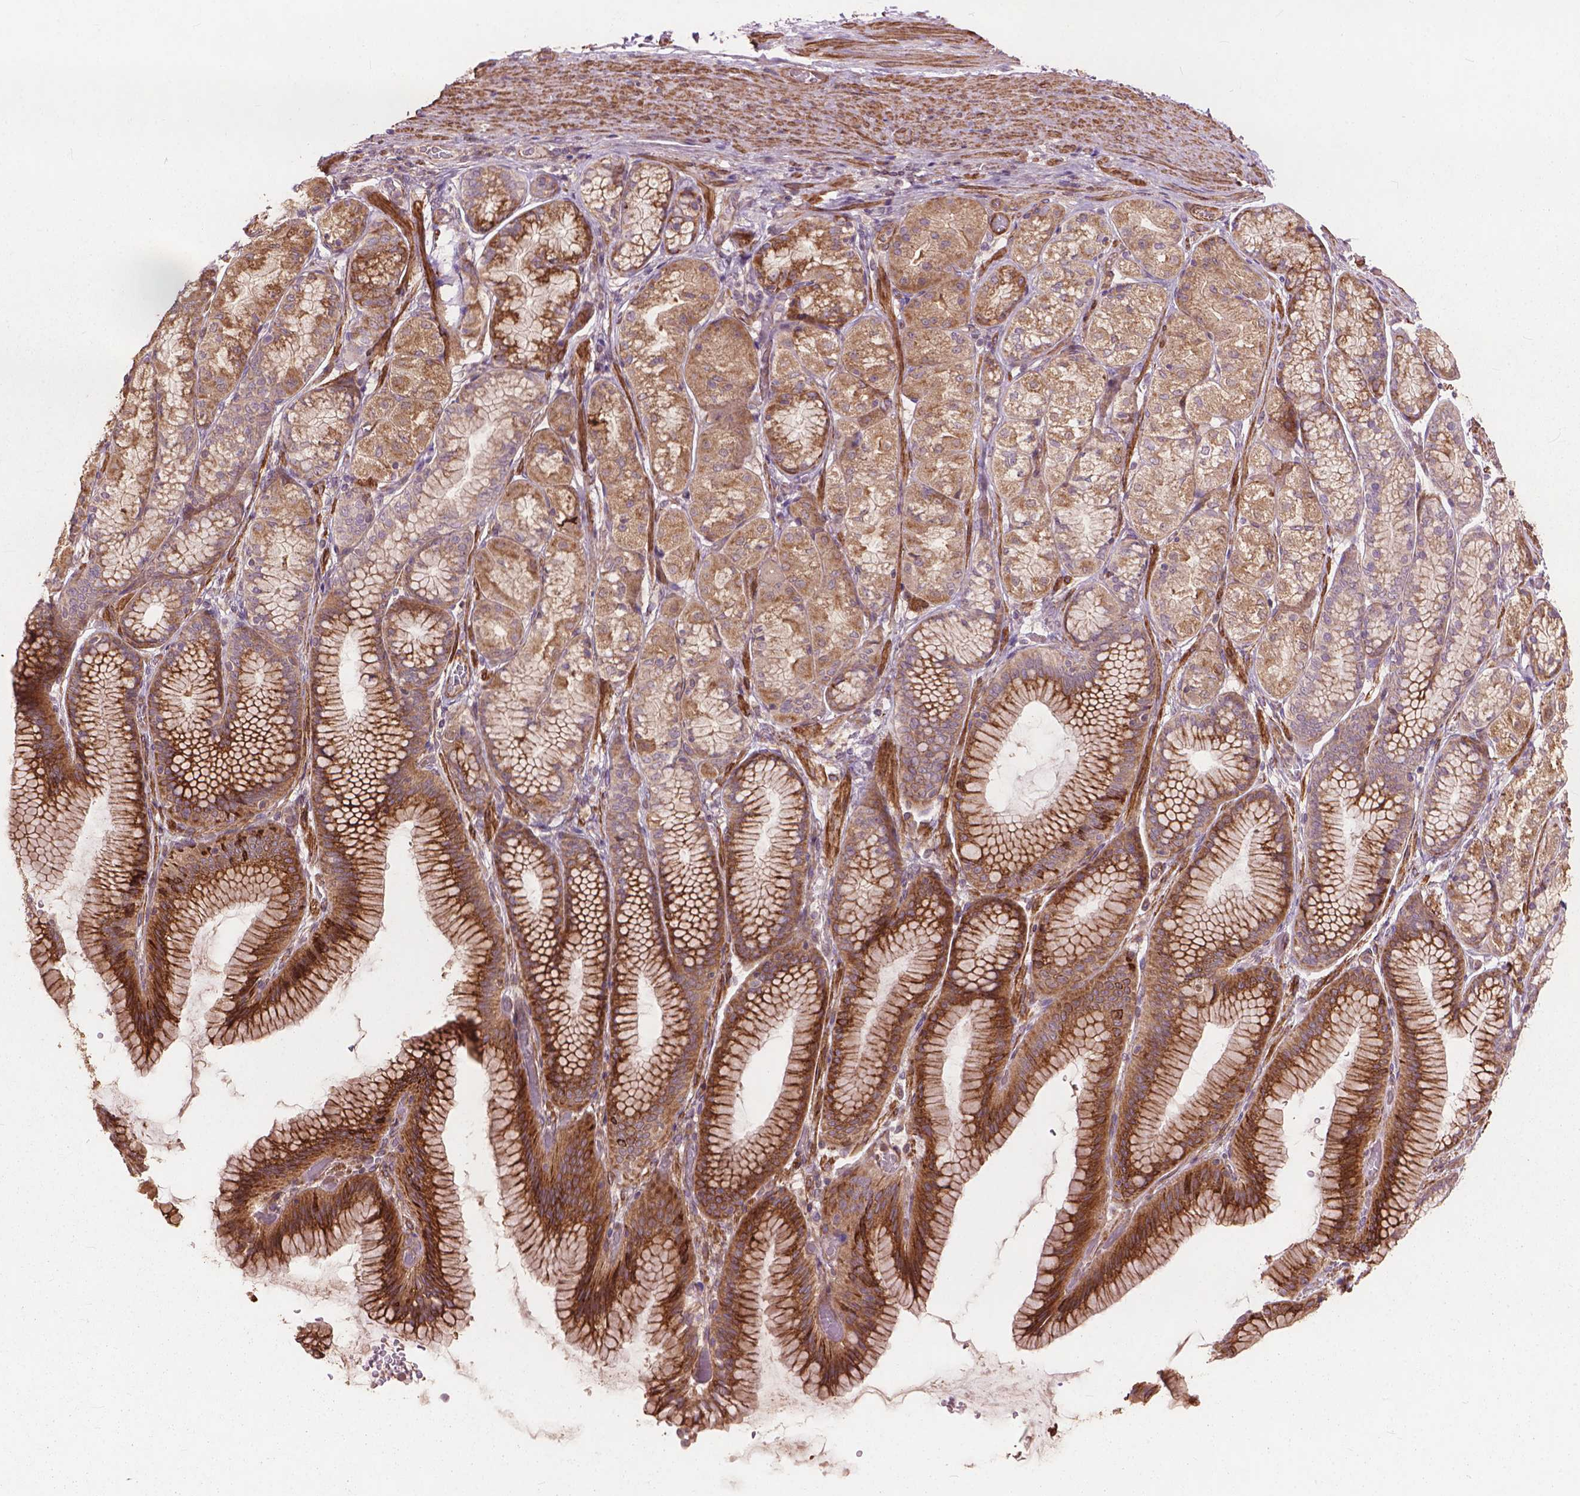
{"staining": {"intensity": "strong", "quantity": "25%-75%", "location": "cytoplasmic/membranous"}, "tissue": "stomach", "cell_type": "Glandular cells", "image_type": "normal", "snomed": [{"axis": "morphology", "description": "Normal tissue, NOS"}, {"axis": "morphology", "description": "Adenocarcinoma, NOS"}, {"axis": "morphology", "description": "Adenocarcinoma, High grade"}, {"axis": "topography", "description": "Stomach, upper"}, {"axis": "topography", "description": "Stomach"}], "caption": "Normal stomach shows strong cytoplasmic/membranous positivity in about 25%-75% of glandular cells, visualized by immunohistochemistry.", "gene": "FNIP1", "patient": {"sex": "female", "age": 65}}